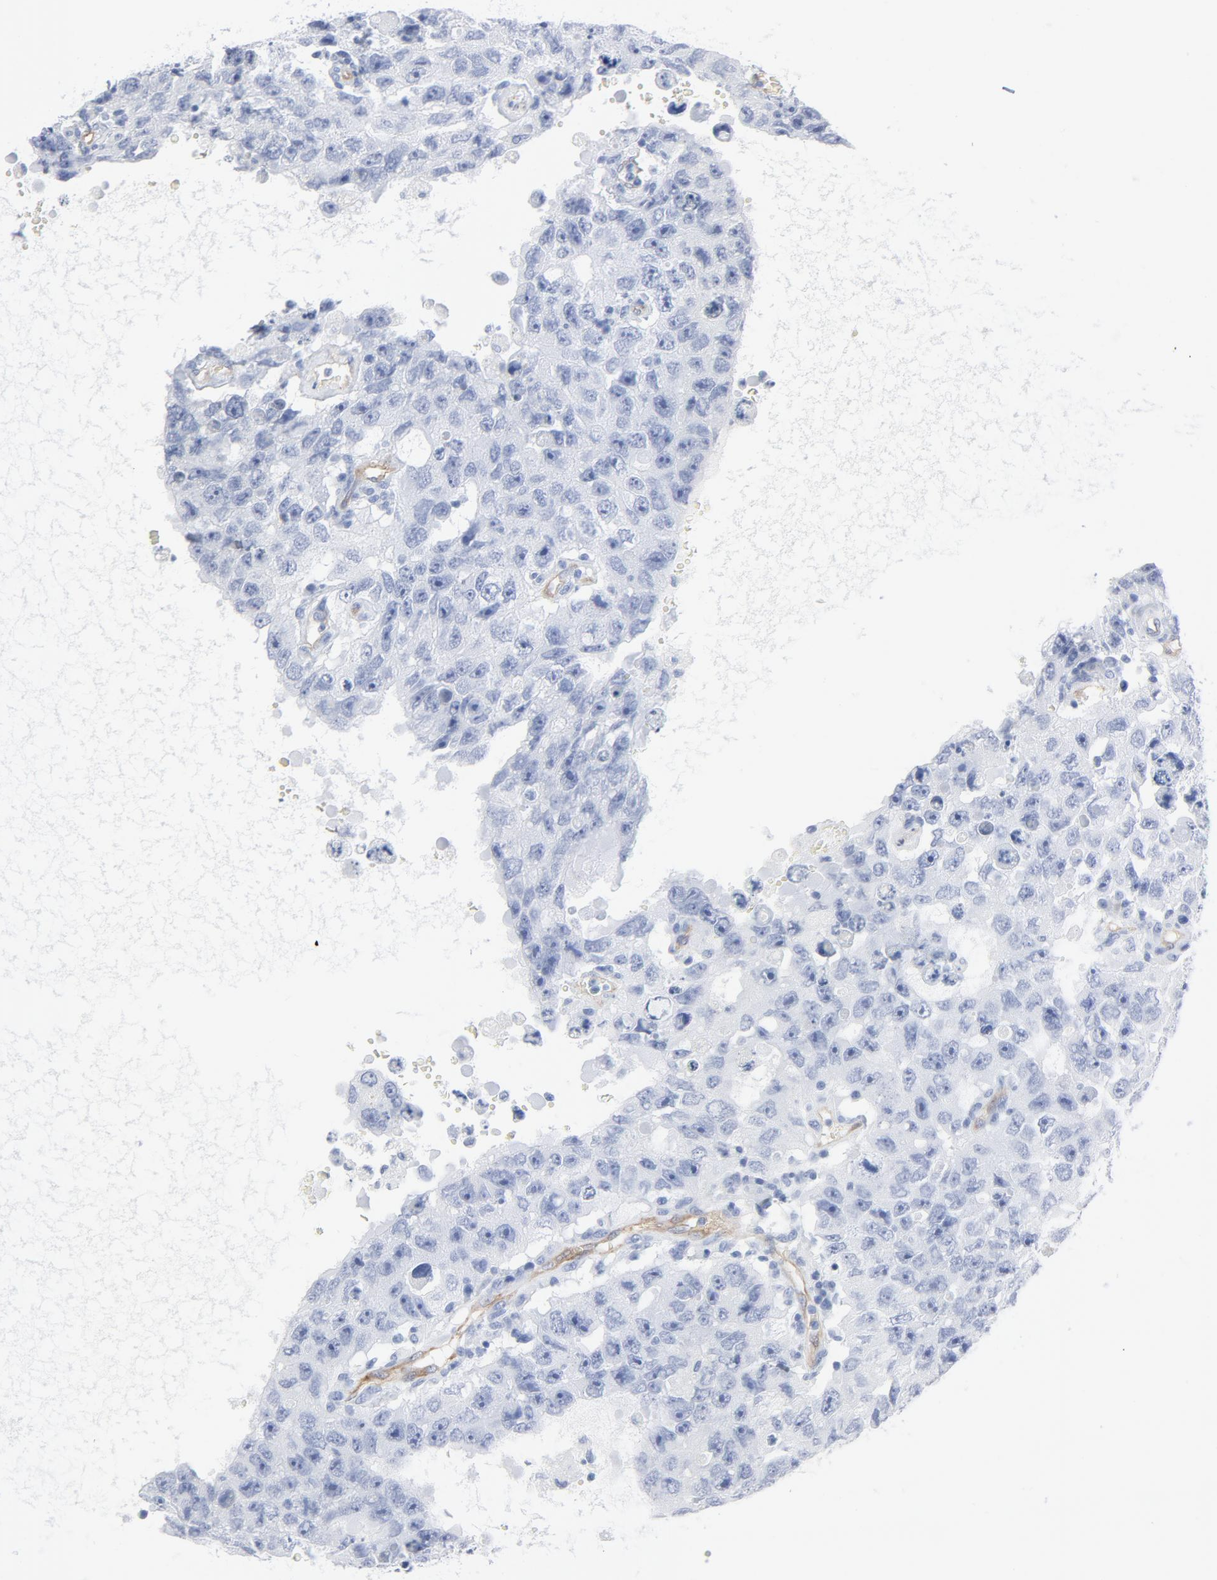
{"staining": {"intensity": "negative", "quantity": "none", "location": "none"}, "tissue": "testis cancer", "cell_type": "Tumor cells", "image_type": "cancer", "snomed": [{"axis": "morphology", "description": "Carcinoma, Embryonal, NOS"}, {"axis": "topography", "description": "Testis"}], "caption": "The immunohistochemistry histopathology image has no significant expression in tumor cells of testis cancer tissue.", "gene": "SHANK3", "patient": {"sex": "male", "age": 26}}